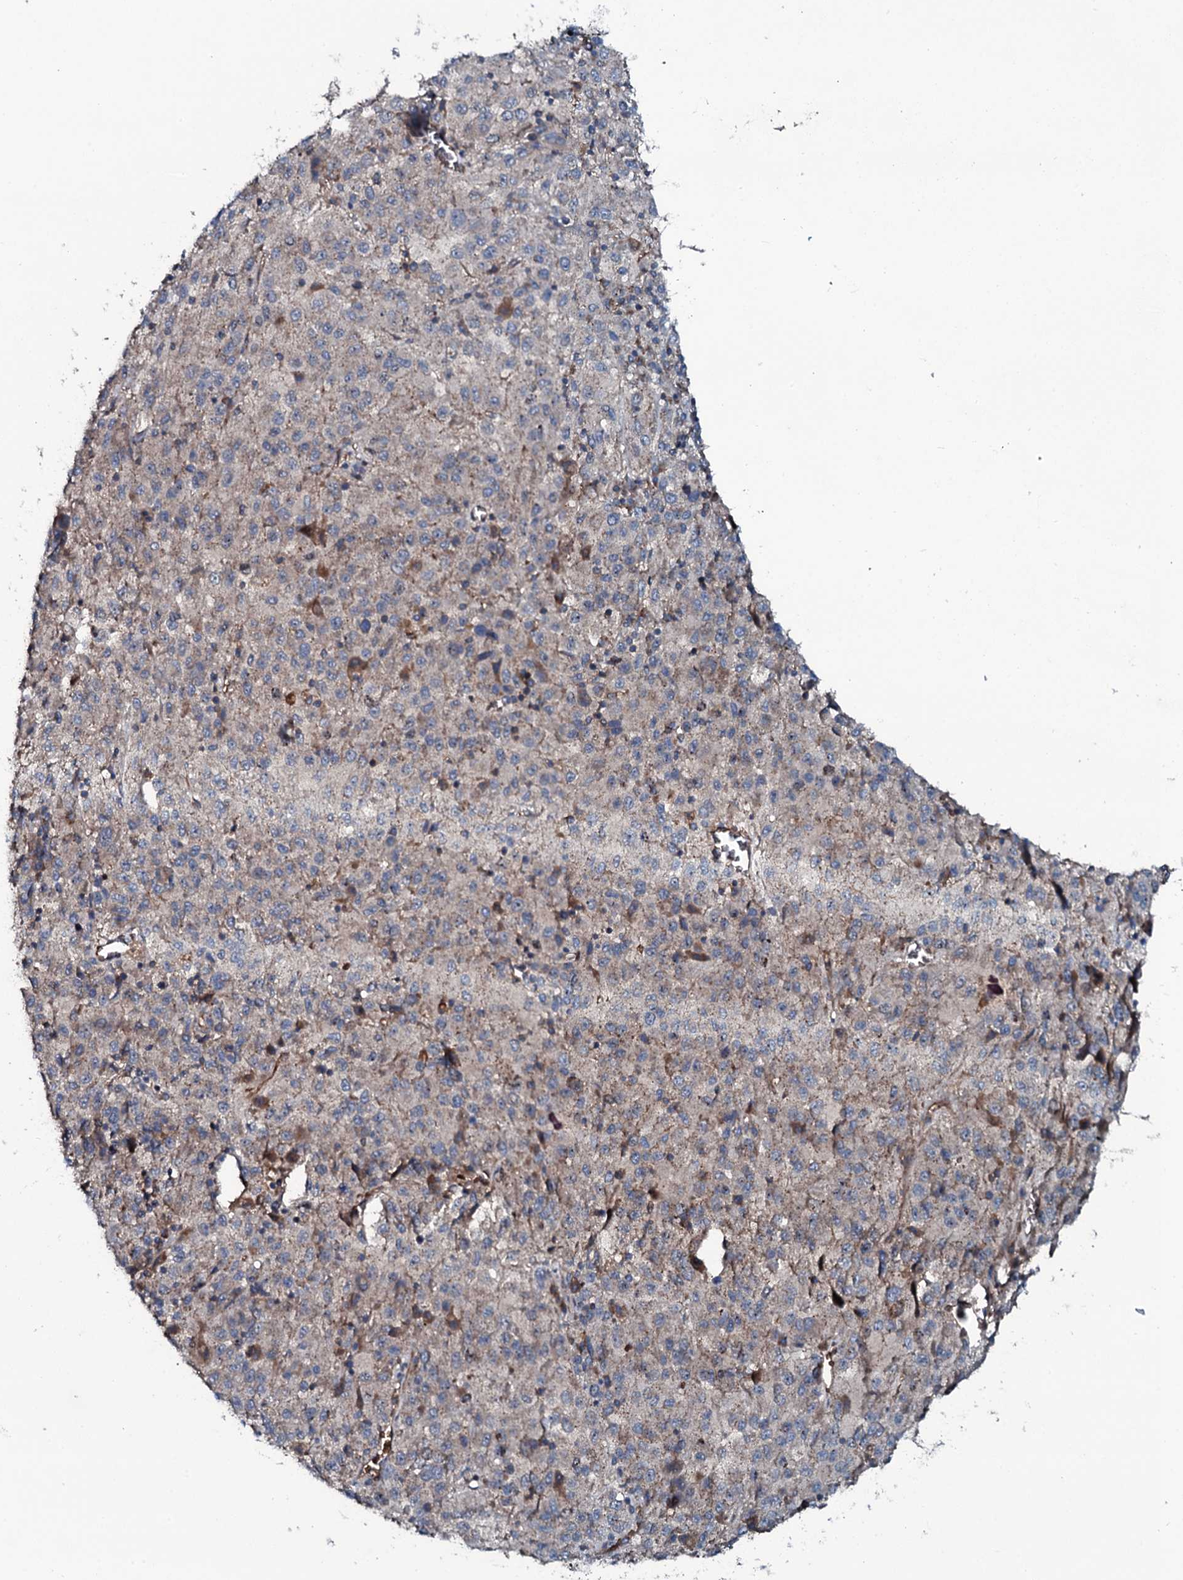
{"staining": {"intensity": "negative", "quantity": "none", "location": "none"}, "tissue": "melanoma", "cell_type": "Tumor cells", "image_type": "cancer", "snomed": [{"axis": "morphology", "description": "Malignant melanoma, Metastatic site"}, {"axis": "topography", "description": "Lung"}], "caption": "Immunohistochemistry (IHC) photomicrograph of melanoma stained for a protein (brown), which reveals no staining in tumor cells.", "gene": "TRIM7", "patient": {"sex": "male", "age": 64}}